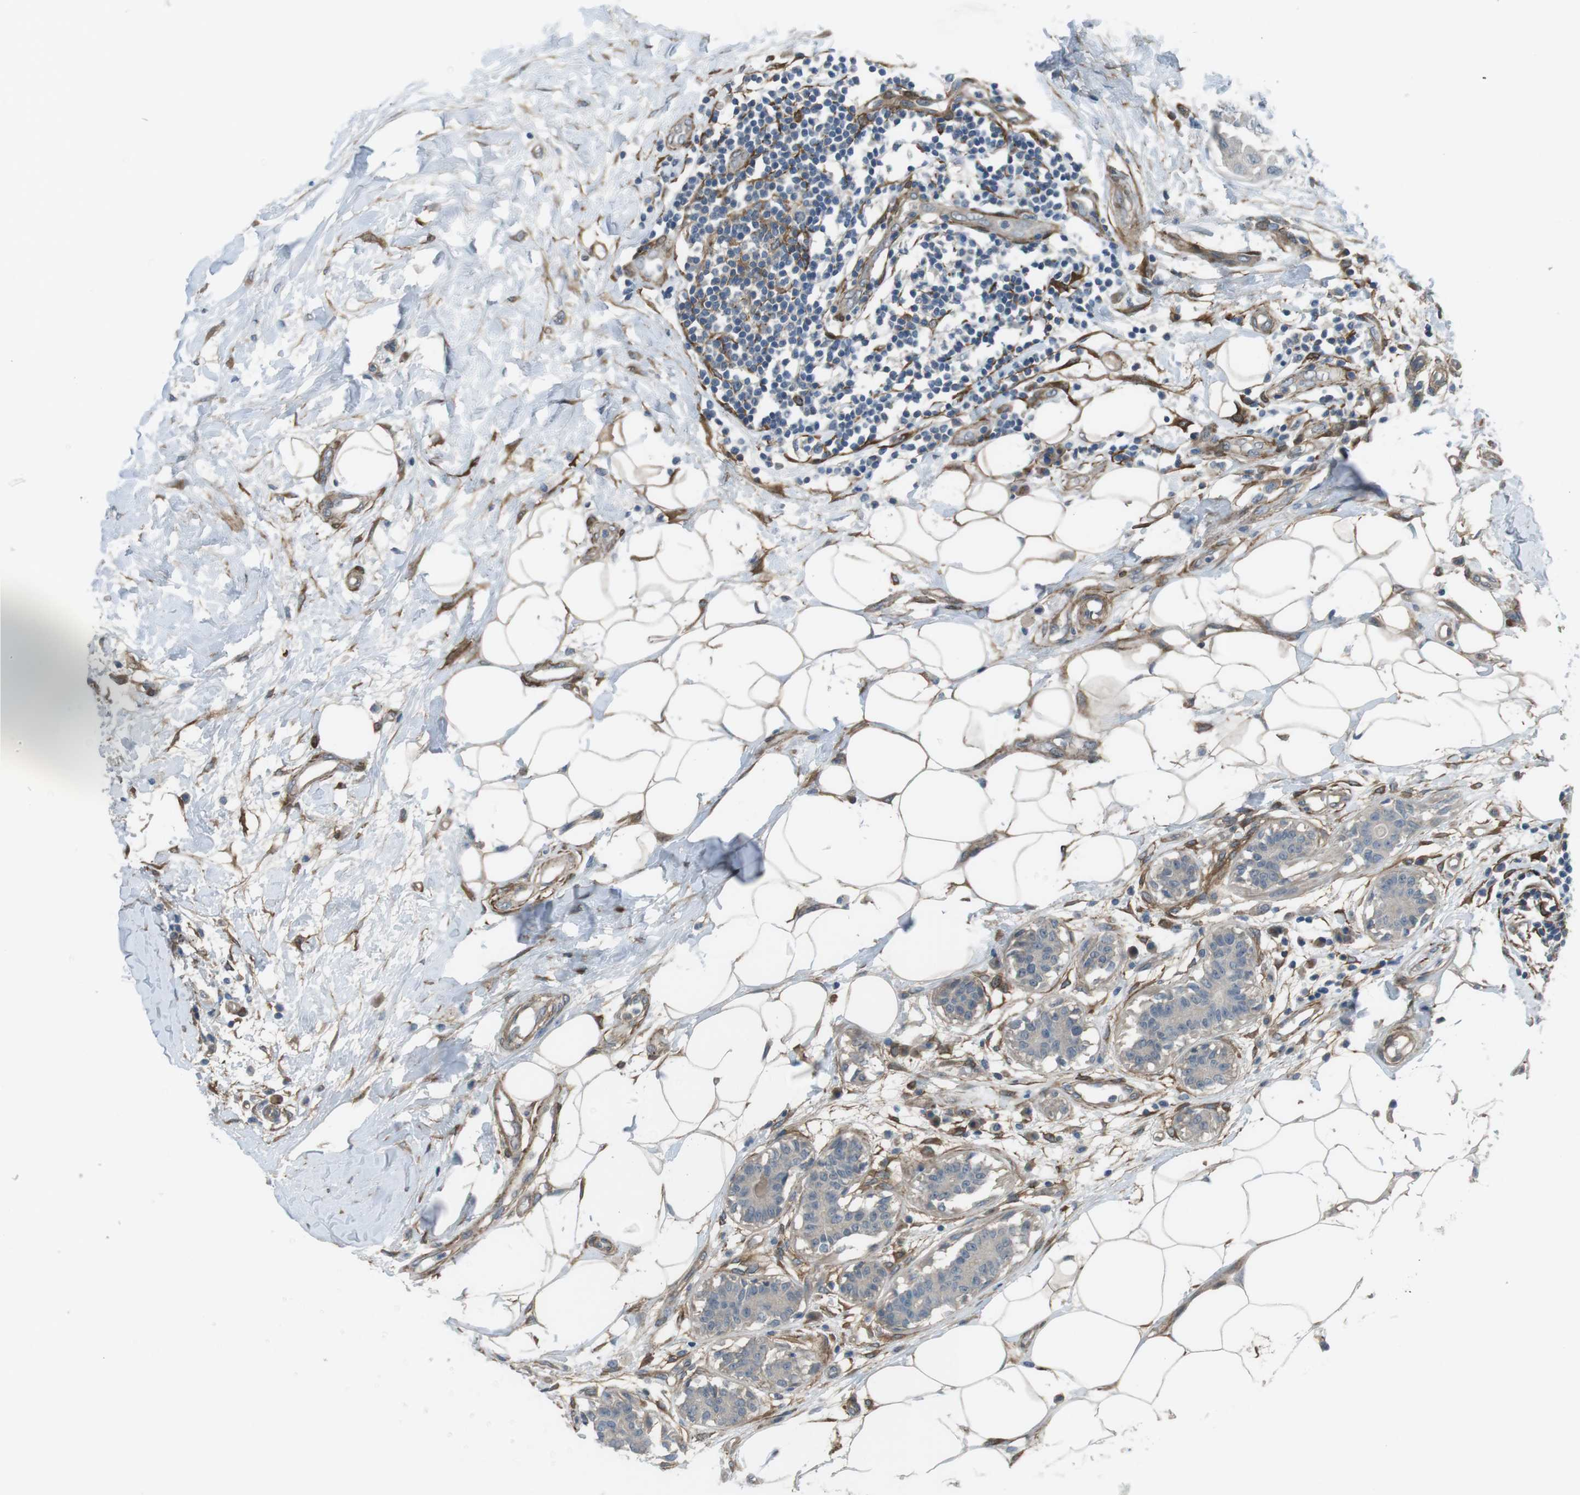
{"staining": {"intensity": "weak", "quantity": "25%-75%", "location": "cytoplasmic/membranous"}, "tissue": "breast cancer", "cell_type": "Tumor cells", "image_type": "cancer", "snomed": [{"axis": "morphology", "description": "Duct carcinoma"}, {"axis": "topography", "description": "Breast"}], "caption": "Immunohistochemistry staining of breast infiltrating ductal carcinoma, which displays low levels of weak cytoplasmic/membranous positivity in approximately 25%-75% of tumor cells indicating weak cytoplasmic/membranous protein staining. The staining was performed using DAB (brown) for protein detection and nuclei were counterstained in hematoxylin (blue).", "gene": "ANK2", "patient": {"sex": "female", "age": 40}}